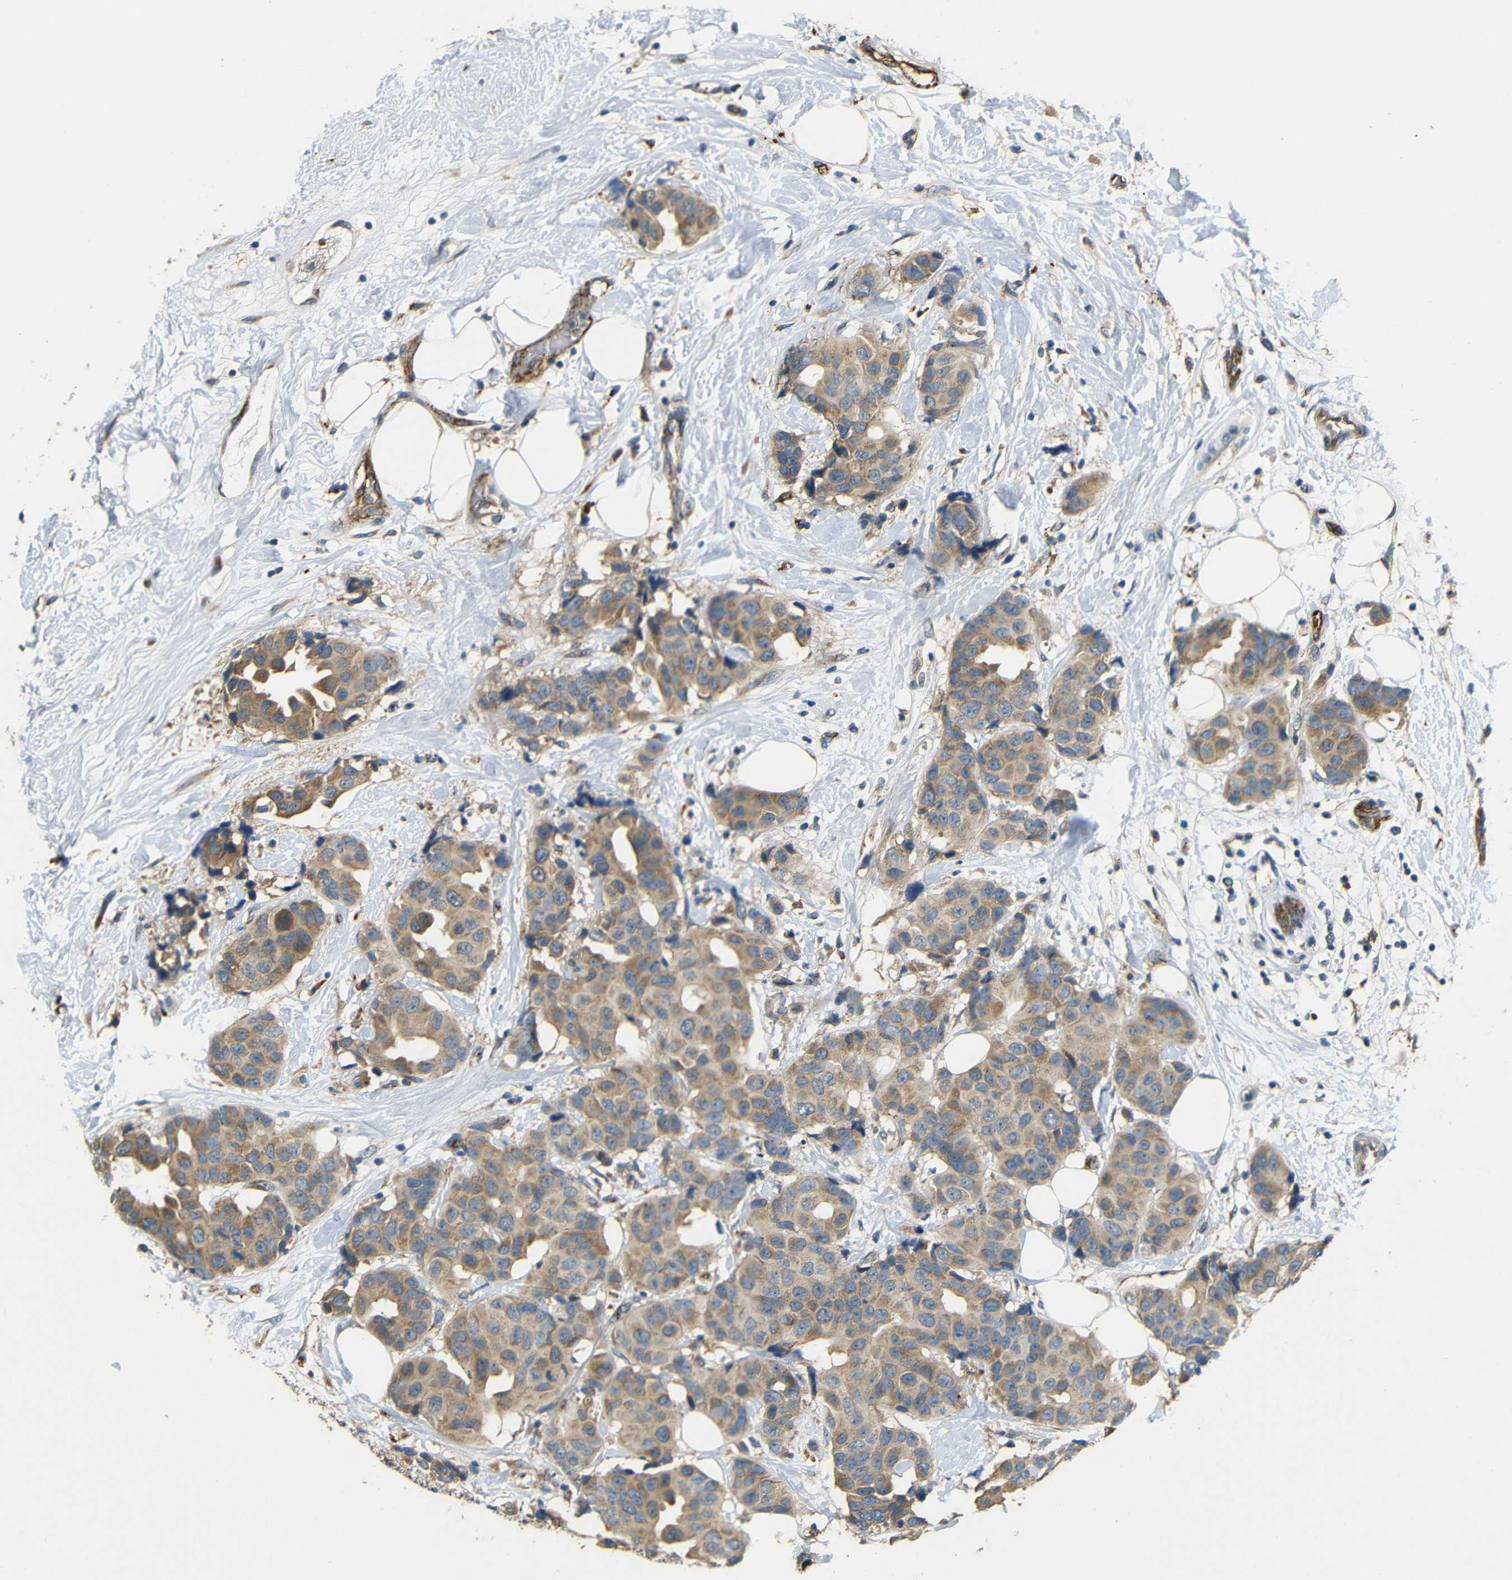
{"staining": {"intensity": "moderate", "quantity": ">75%", "location": "cytoplasmic/membranous"}, "tissue": "breast cancer", "cell_type": "Tumor cells", "image_type": "cancer", "snomed": [{"axis": "morphology", "description": "Normal tissue, NOS"}, {"axis": "morphology", "description": "Duct carcinoma"}, {"axis": "topography", "description": "Breast"}], "caption": "The photomicrograph exhibits immunohistochemical staining of infiltrating ductal carcinoma (breast). There is moderate cytoplasmic/membranous expression is identified in approximately >75% of tumor cells.", "gene": "ATP7A", "patient": {"sex": "female", "age": 39}}